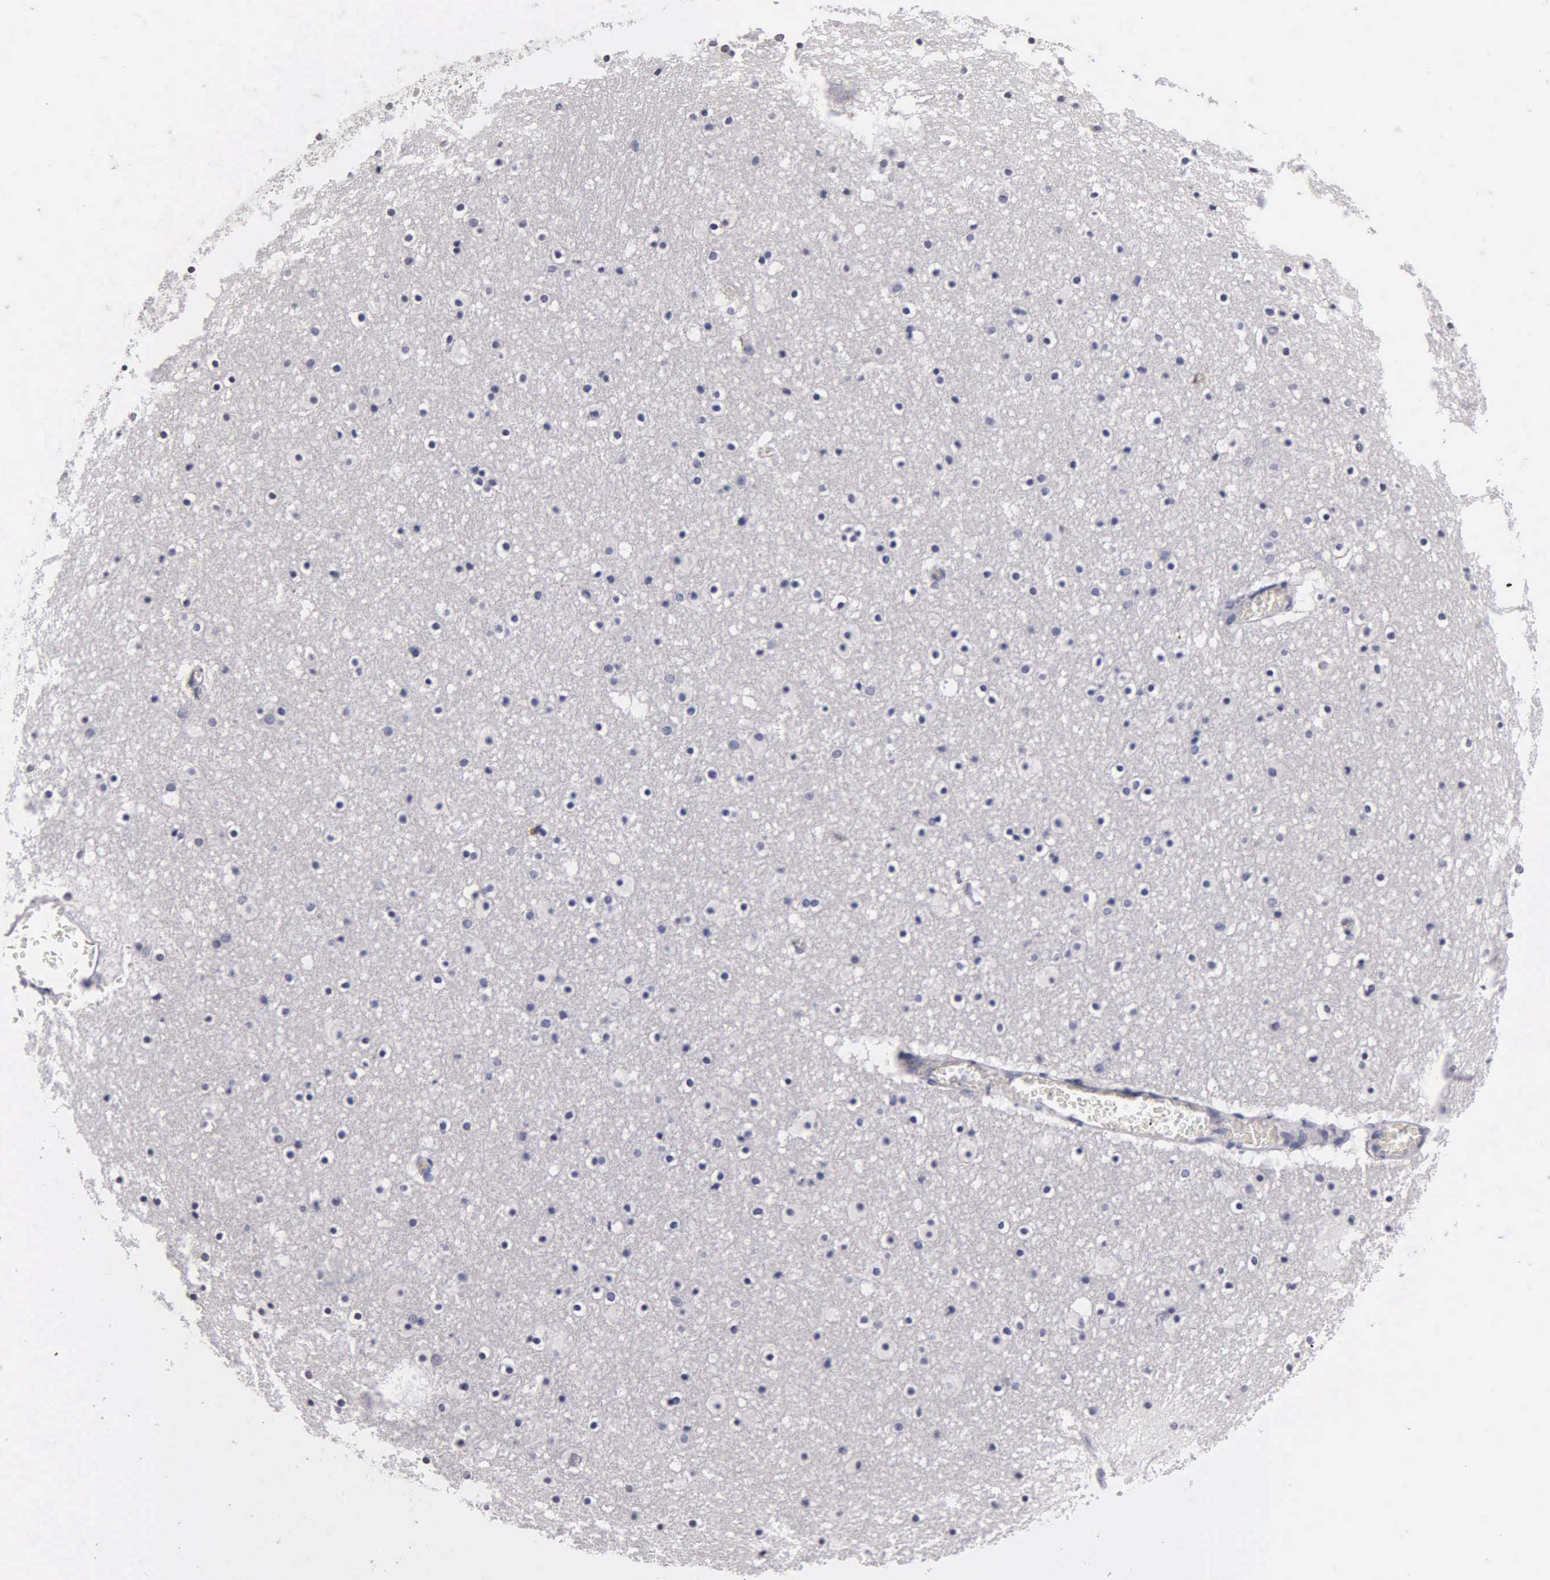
{"staining": {"intensity": "negative", "quantity": "none", "location": "none"}, "tissue": "caudate", "cell_type": "Glial cells", "image_type": "normal", "snomed": [{"axis": "morphology", "description": "Normal tissue, NOS"}, {"axis": "topography", "description": "Lateral ventricle wall"}], "caption": "DAB (3,3'-diaminobenzidine) immunohistochemical staining of unremarkable human caudate exhibits no significant expression in glial cells.", "gene": "SST", "patient": {"sex": "male", "age": 45}}